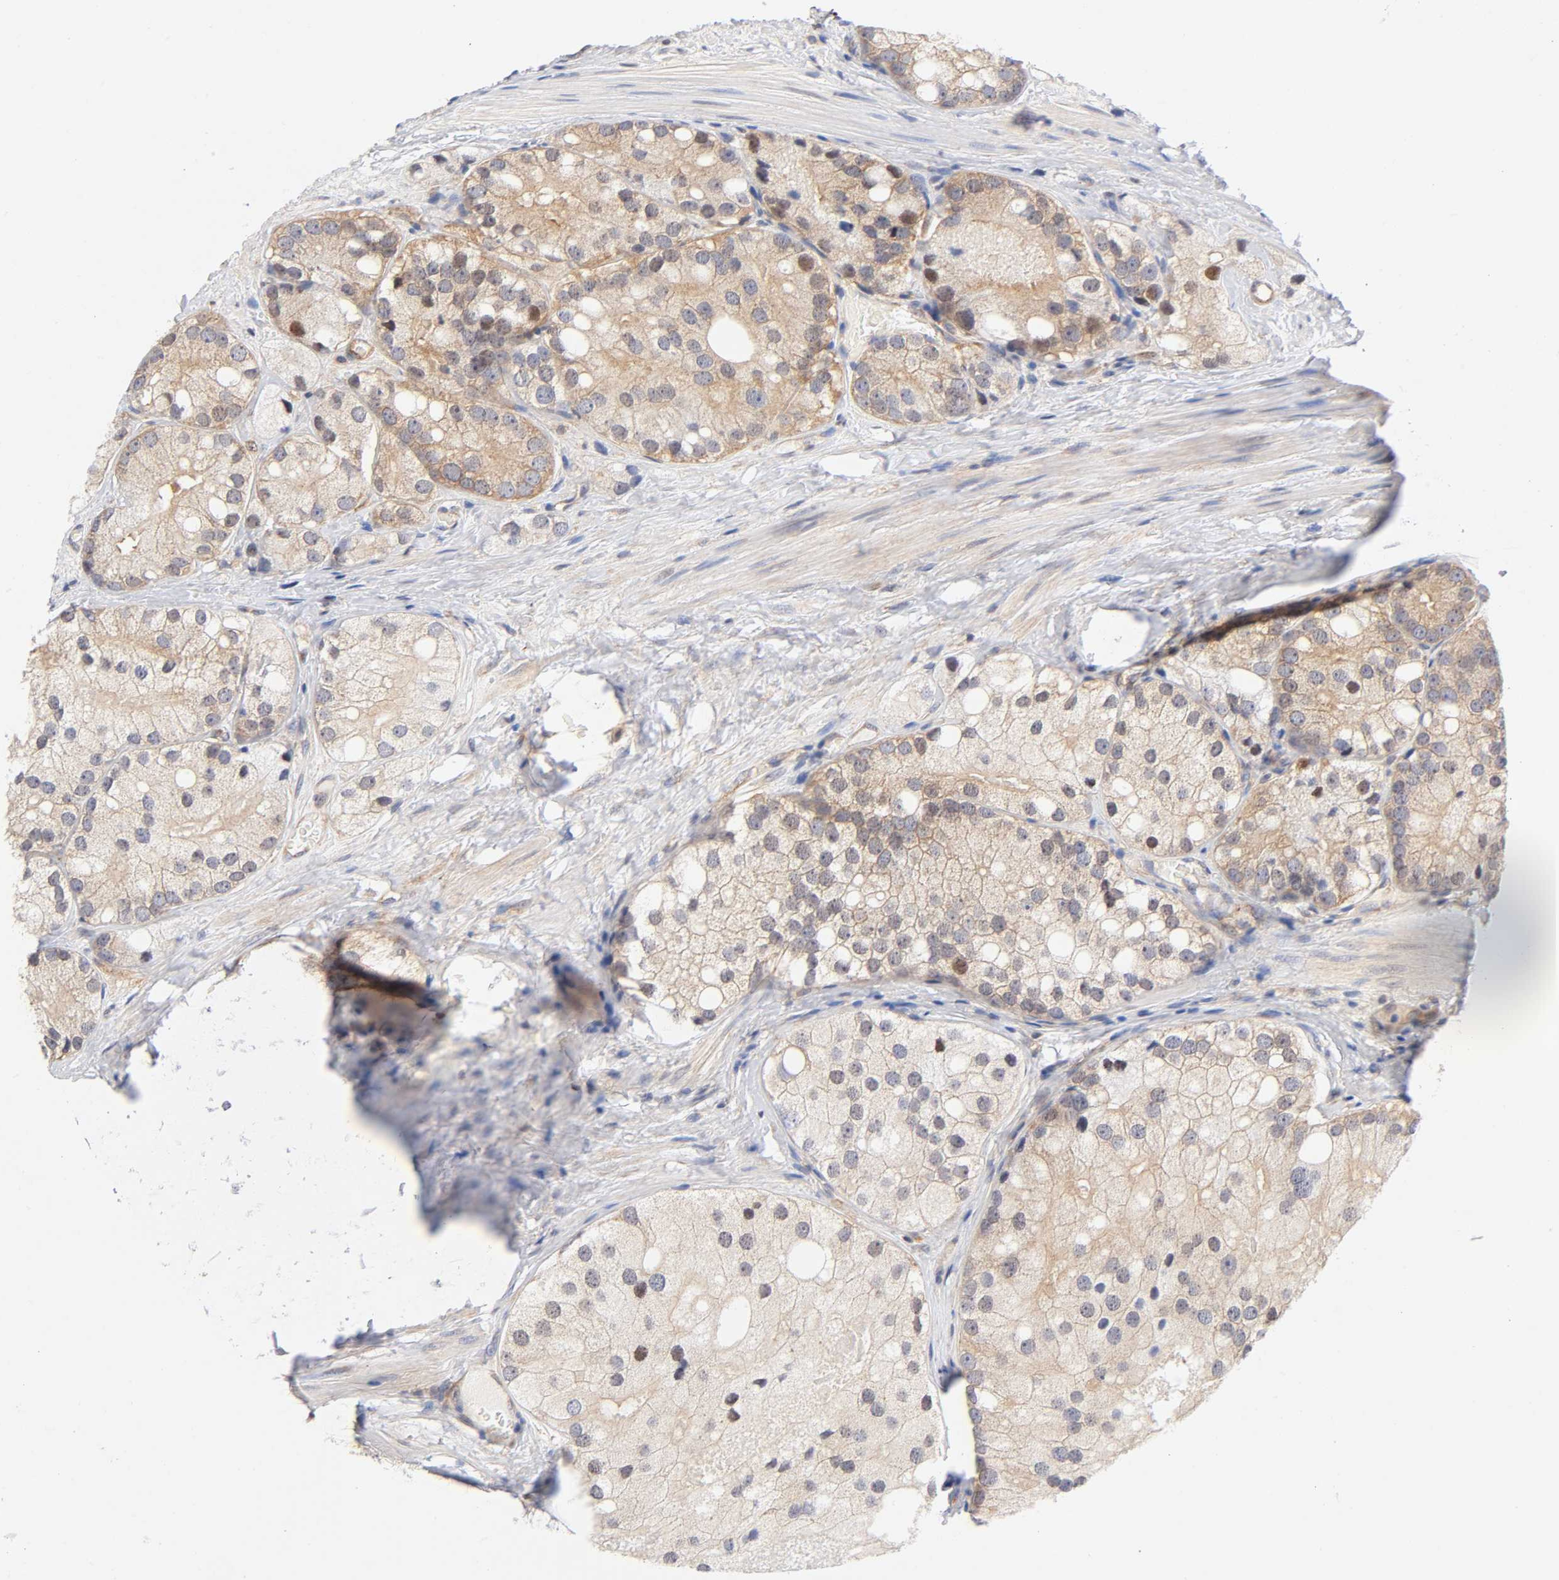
{"staining": {"intensity": "weak", "quantity": ">75%", "location": "cytoplasmic/membranous"}, "tissue": "prostate cancer", "cell_type": "Tumor cells", "image_type": "cancer", "snomed": [{"axis": "morphology", "description": "Adenocarcinoma, Low grade"}, {"axis": "topography", "description": "Prostate"}], "caption": "Immunohistochemical staining of human prostate low-grade adenocarcinoma displays weak cytoplasmic/membranous protein expression in approximately >75% of tumor cells. (DAB IHC, brown staining for protein, blue staining for nuclei).", "gene": "PAFAH1B1", "patient": {"sex": "male", "age": 69}}